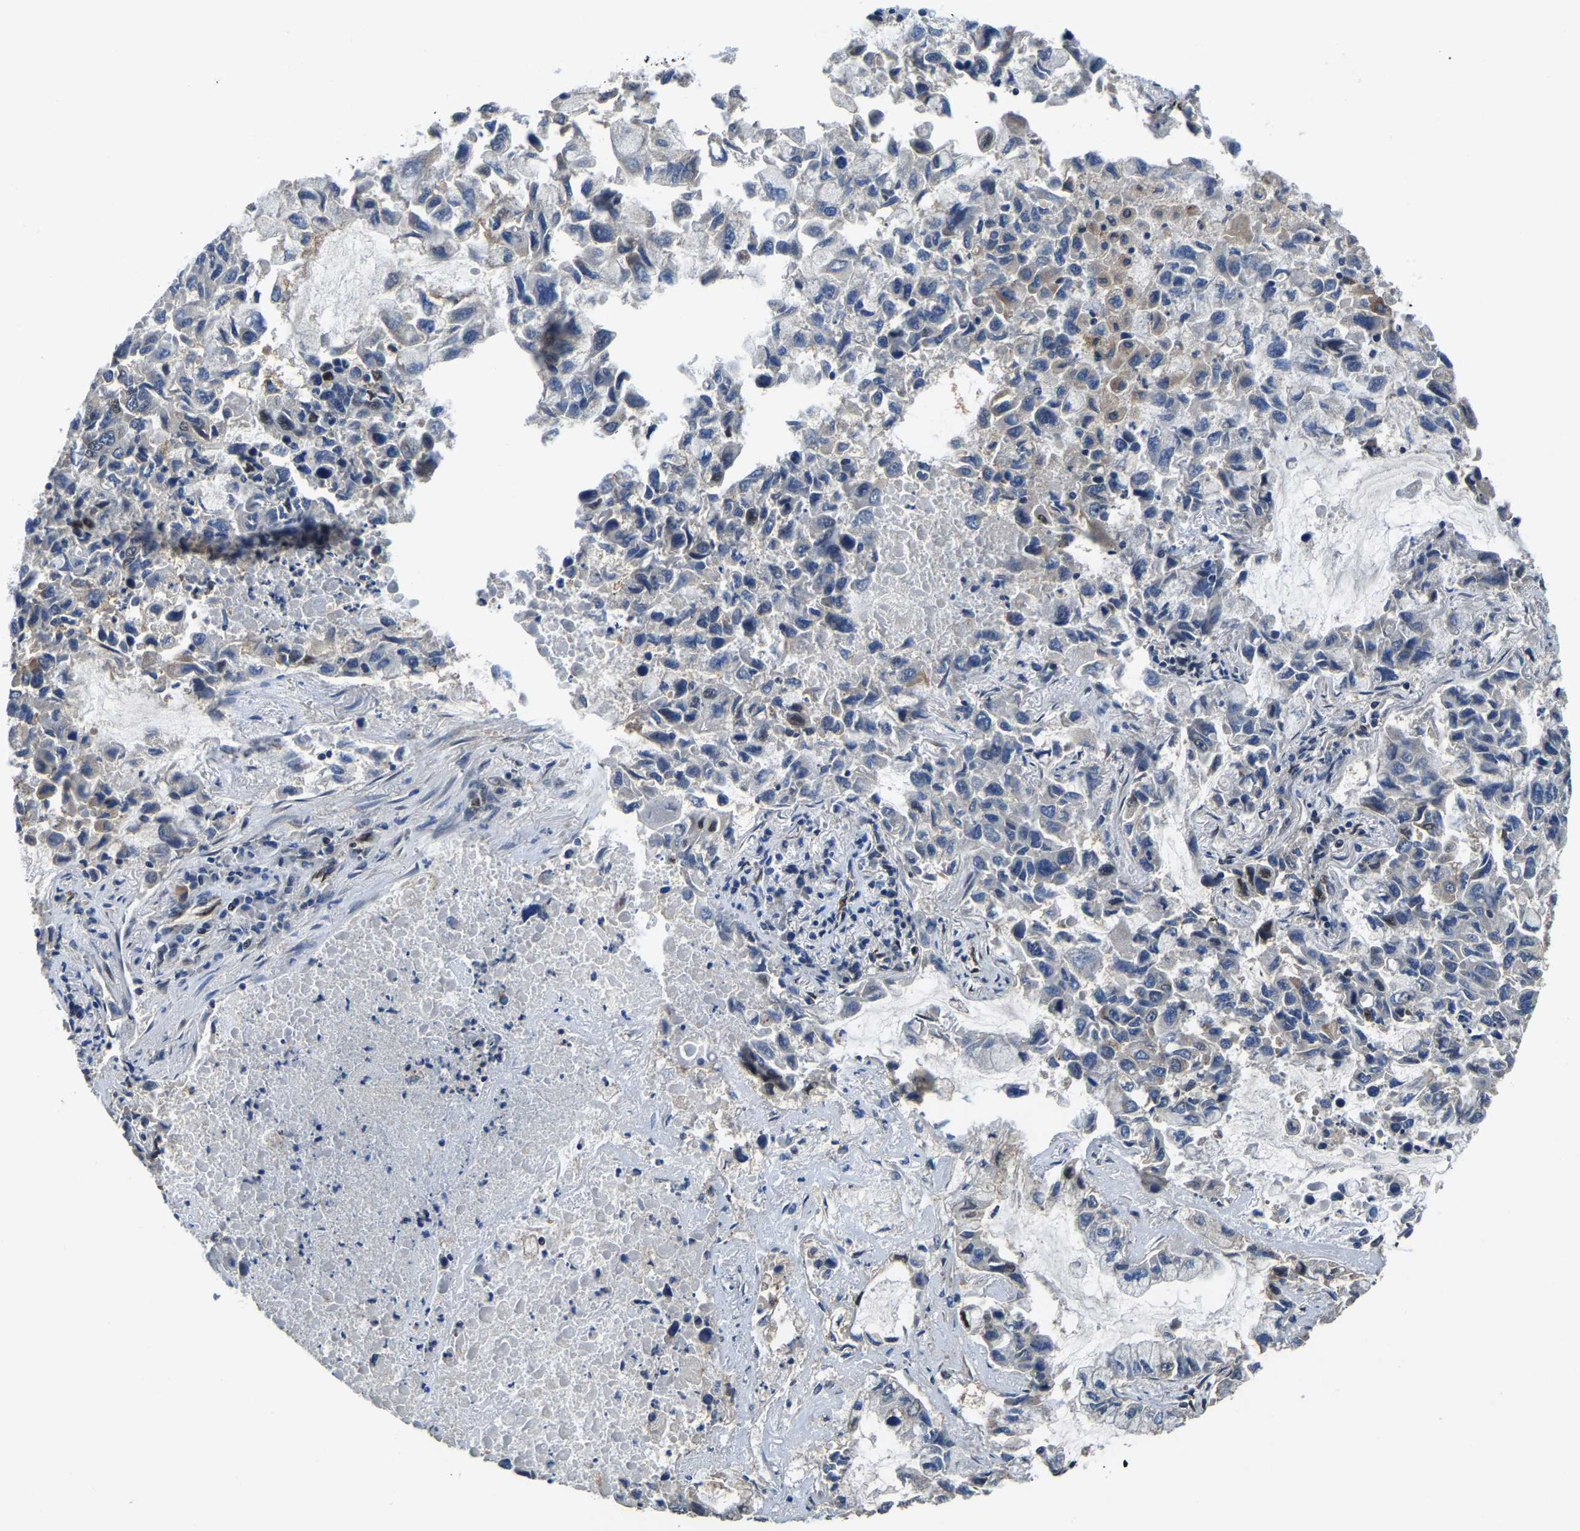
{"staining": {"intensity": "negative", "quantity": "none", "location": "none"}, "tissue": "lung cancer", "cell_type": "Tumor cells", "image_type": "cancer", "snomed": [{"axis": "morphology", "description": "Adenocarcinoma, NOS"}, {"axis": "topography", "description": "Lung"}], "caption": "Lung cancer stained for a protein using immunohistochemistry exhibits no expression tumor cells.", "gene": "DFFA", "patient": {"sex": "male", "age": 64}}